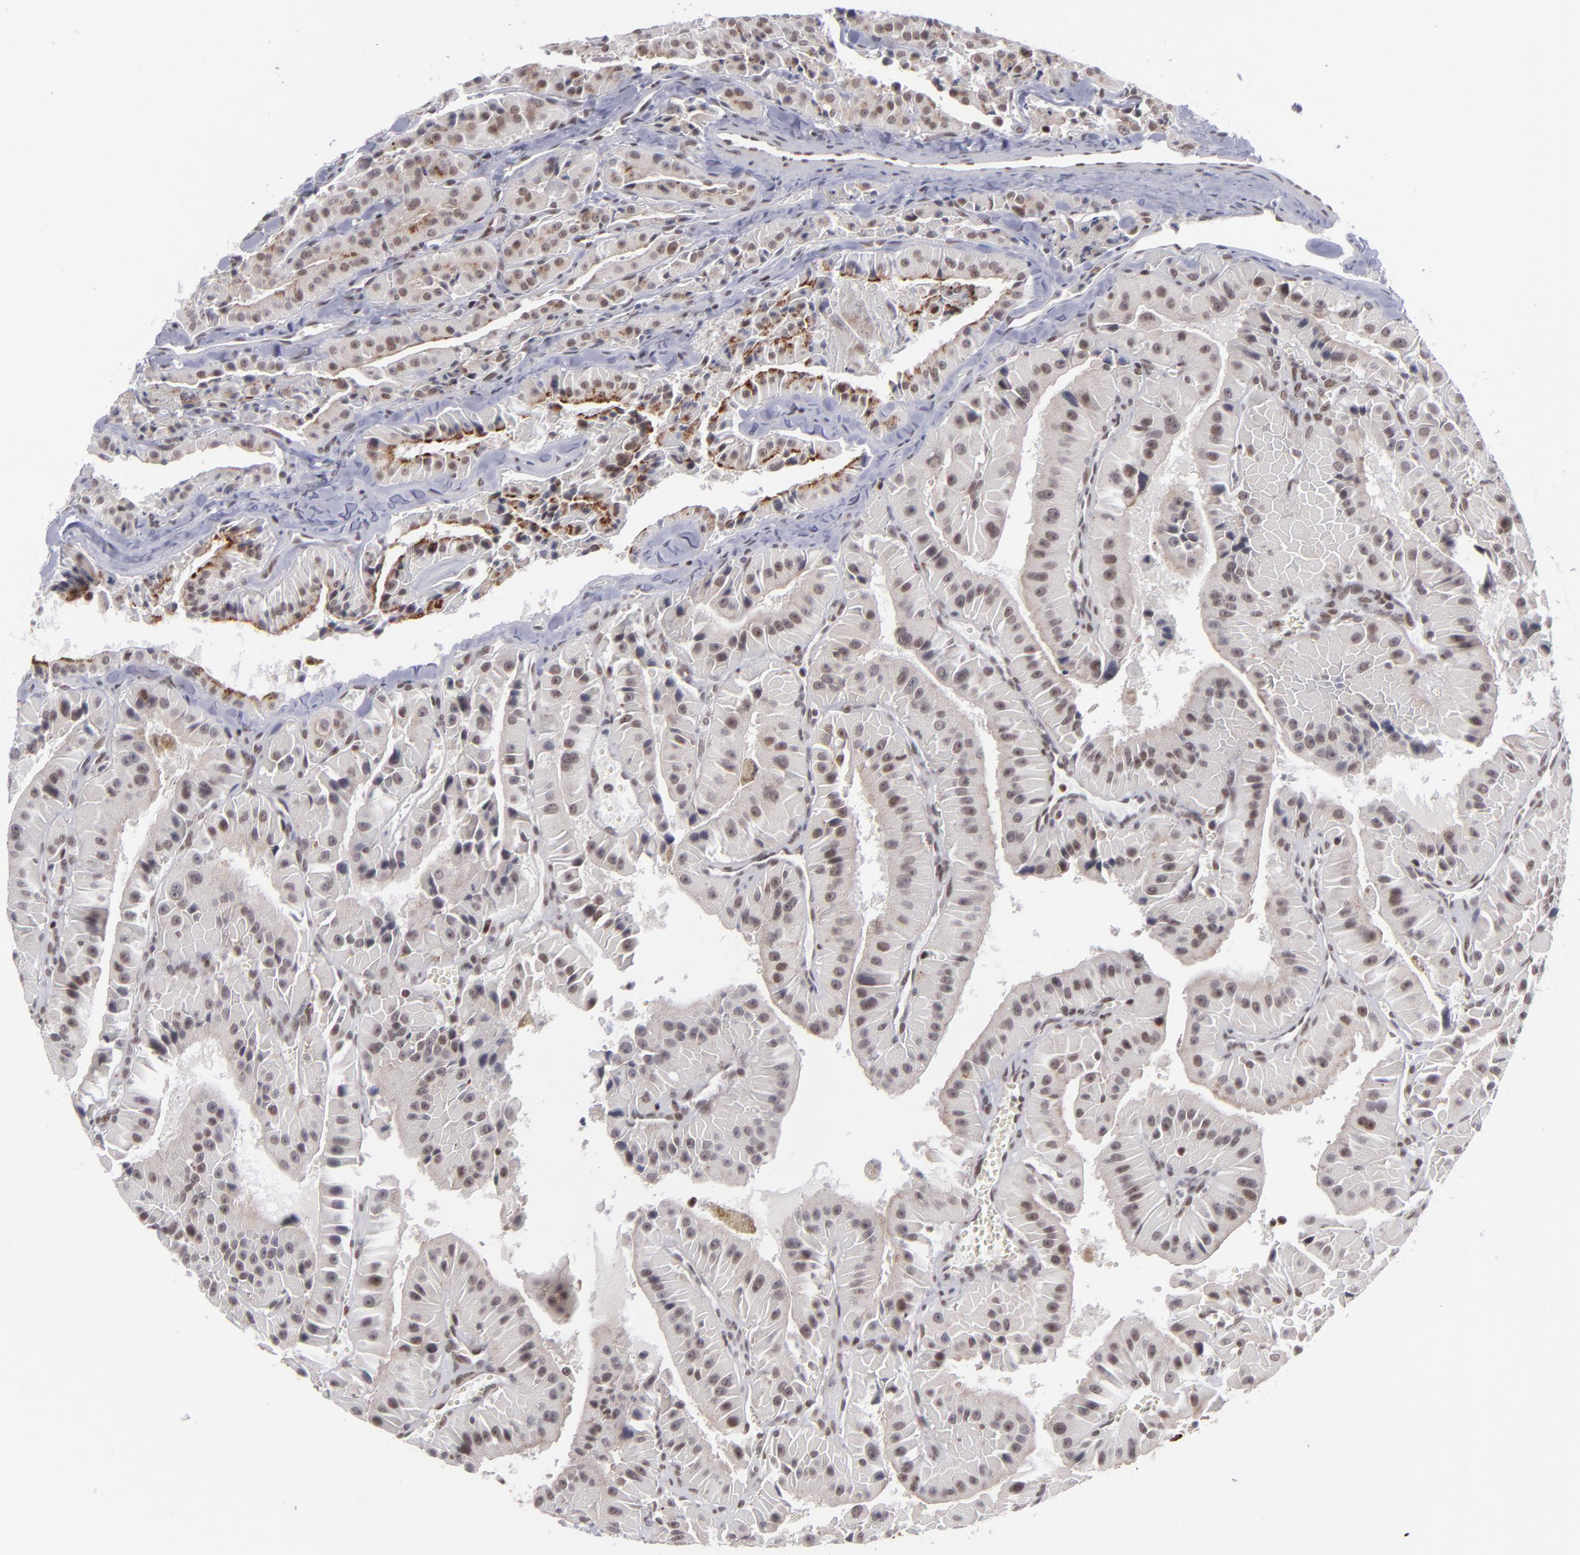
{"staining": {"intensity": "moderate", "quantity": ">75%", "location": "cytoplasmic/membranous,nuclear"}, "tissue": "thyroid cancer", "cell_type": "Tumor cells", "image_type": "cancer", "snomed": [{"axis": "morphology", "description": "Carcinoma, NOS"}, {"axis": "topography", "description": "Thyroid gland"}], "caption": "Immunohistochemistry (DAB) staining of thyroid carcinoma reveals moderate cytoplasmic/membranous and nuclear protein expression in approximately >75% of tumor cells.", "gene": "MLLT3", "patient": {"sex": "male", "age": 76}}